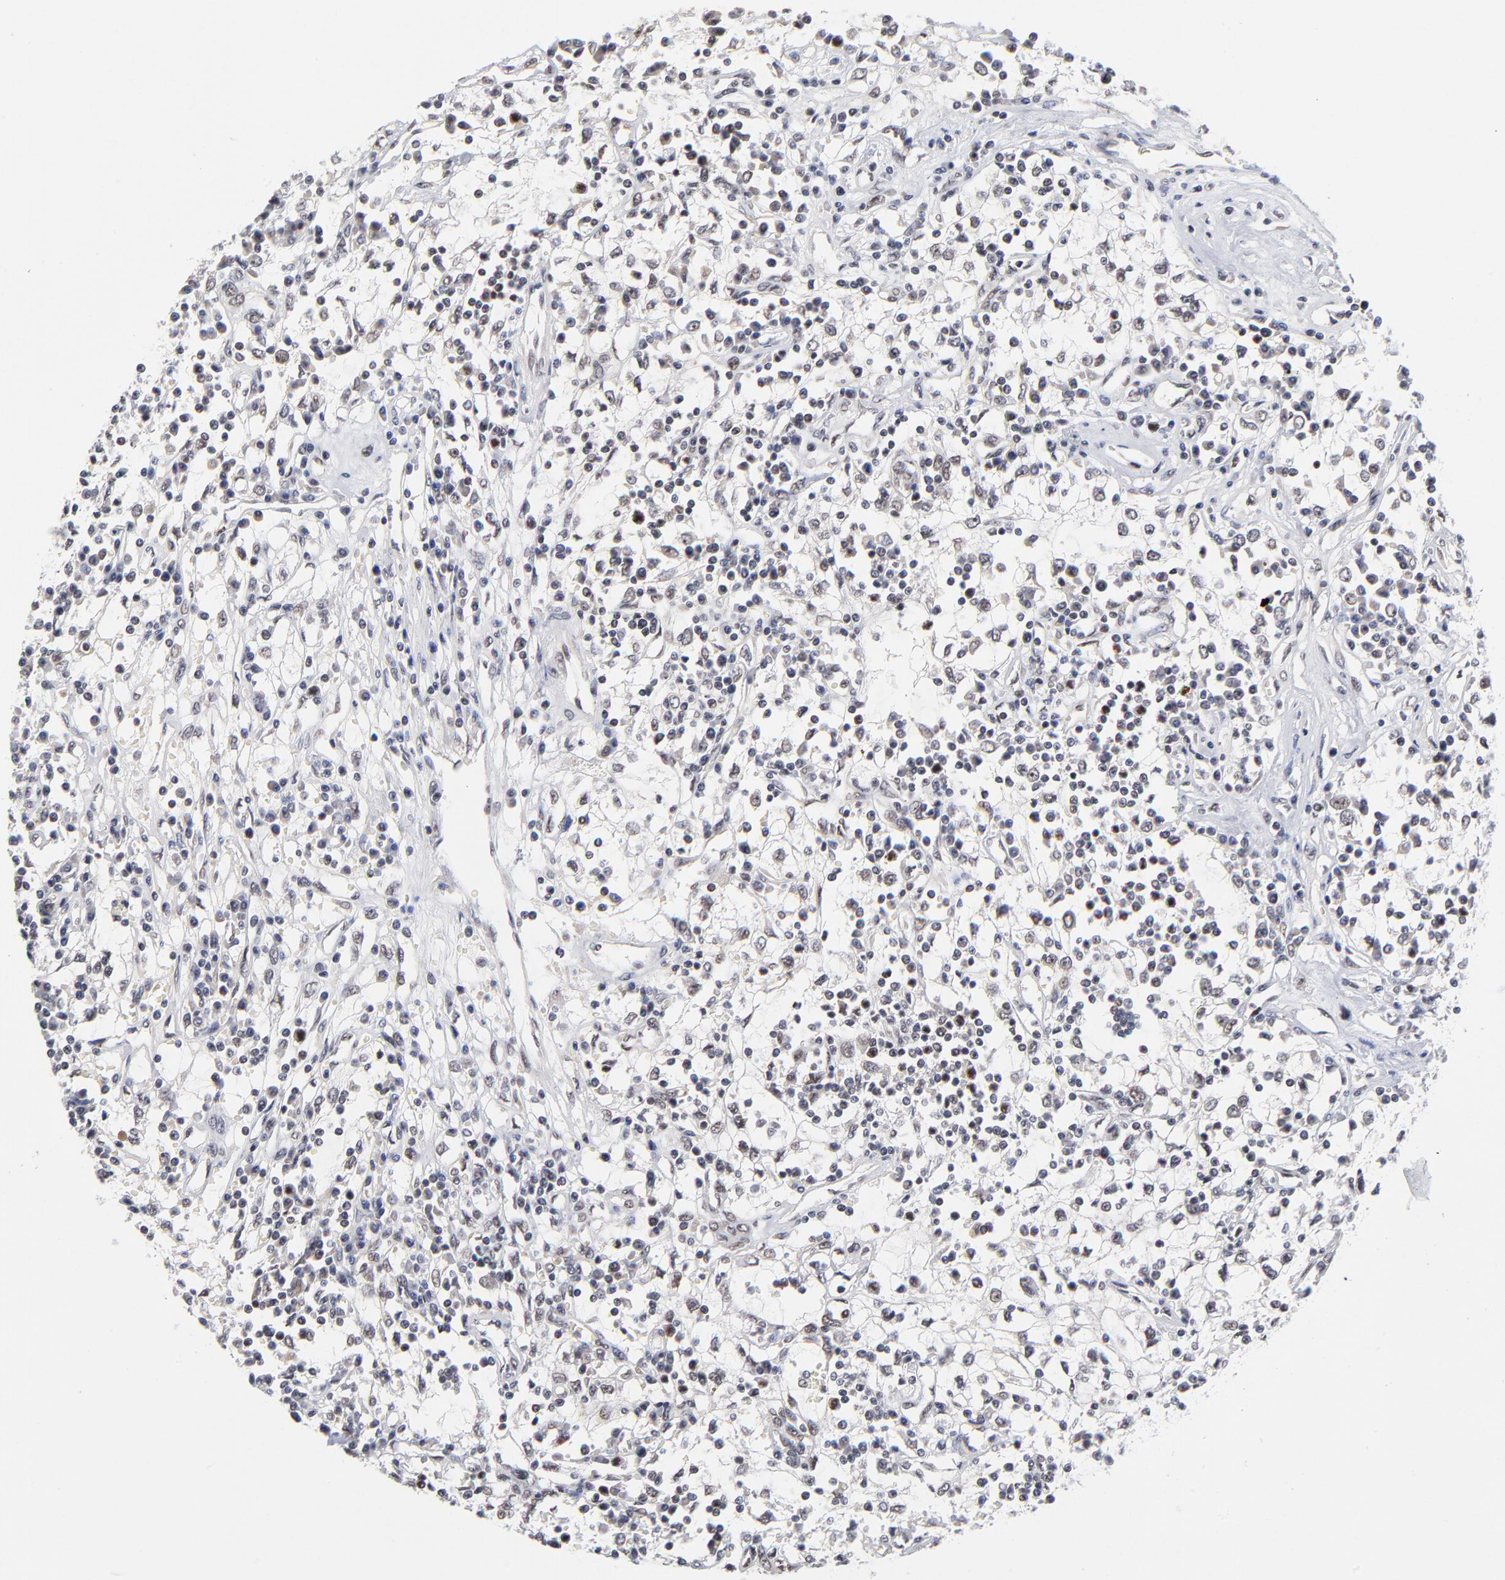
{"staining": {"intensity": "negative", "quantity": "none", "location": "none"}, "tissue": "renal cancer", "cell_type": "Tumor cells", "image_type": "cancer", "snomed": [{"axis": "morphology", "description": "Adenocarcinoma, NOS"}, {"axis": "topography", "description": "Kidney"}], "caption": "Immunohistochemistry (IHC) photomicrograph of human renal cancer (adenocarcinoma) stained for a protein (brown), which reveals no expression in tumor cells.", "gene": "ZNF419", "patient": {"sex": "male", "age": 82}}